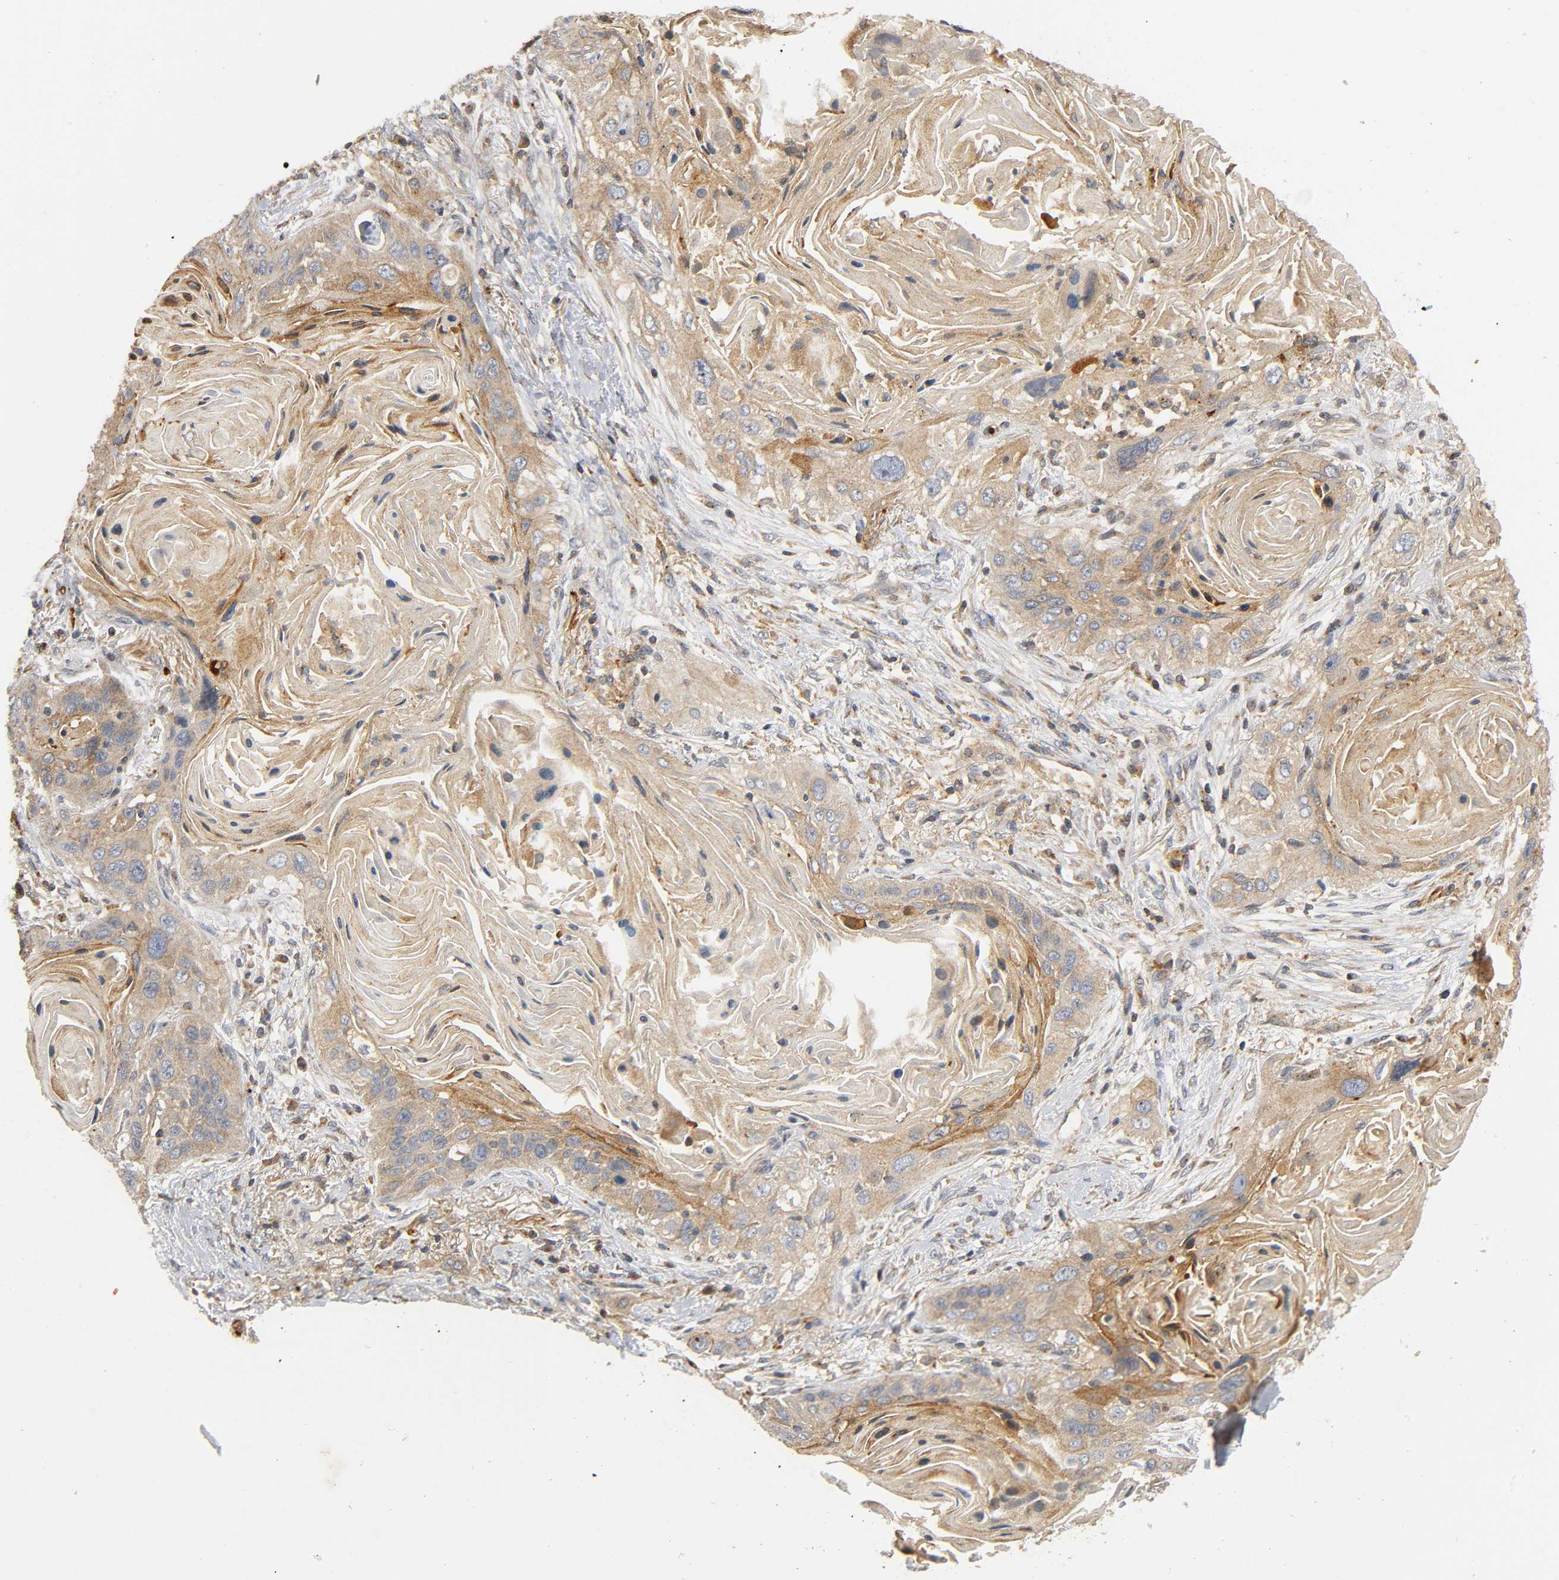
{"staining": {"intensity": "moderate", "quantity": ">75%", "location": "cytoplasmic/membranous"}, "tissue": "lung cancer", "cell_type": "Tumor cells", "image_type": "cancer", "snomed": [{"axis": "morphology", "description": "Squamous cell carcinoma, NOS"}, {"axis": "topography", "description": "Lung"}], "caption": "Immunohistochemical staining of lung squamous cell carcinoma displays moderate cytoplasmic/membranous protein expression in about >75% of tumor cells.", "gene": "IKBKB", "patient": {"sex": "female", "age": 67}}